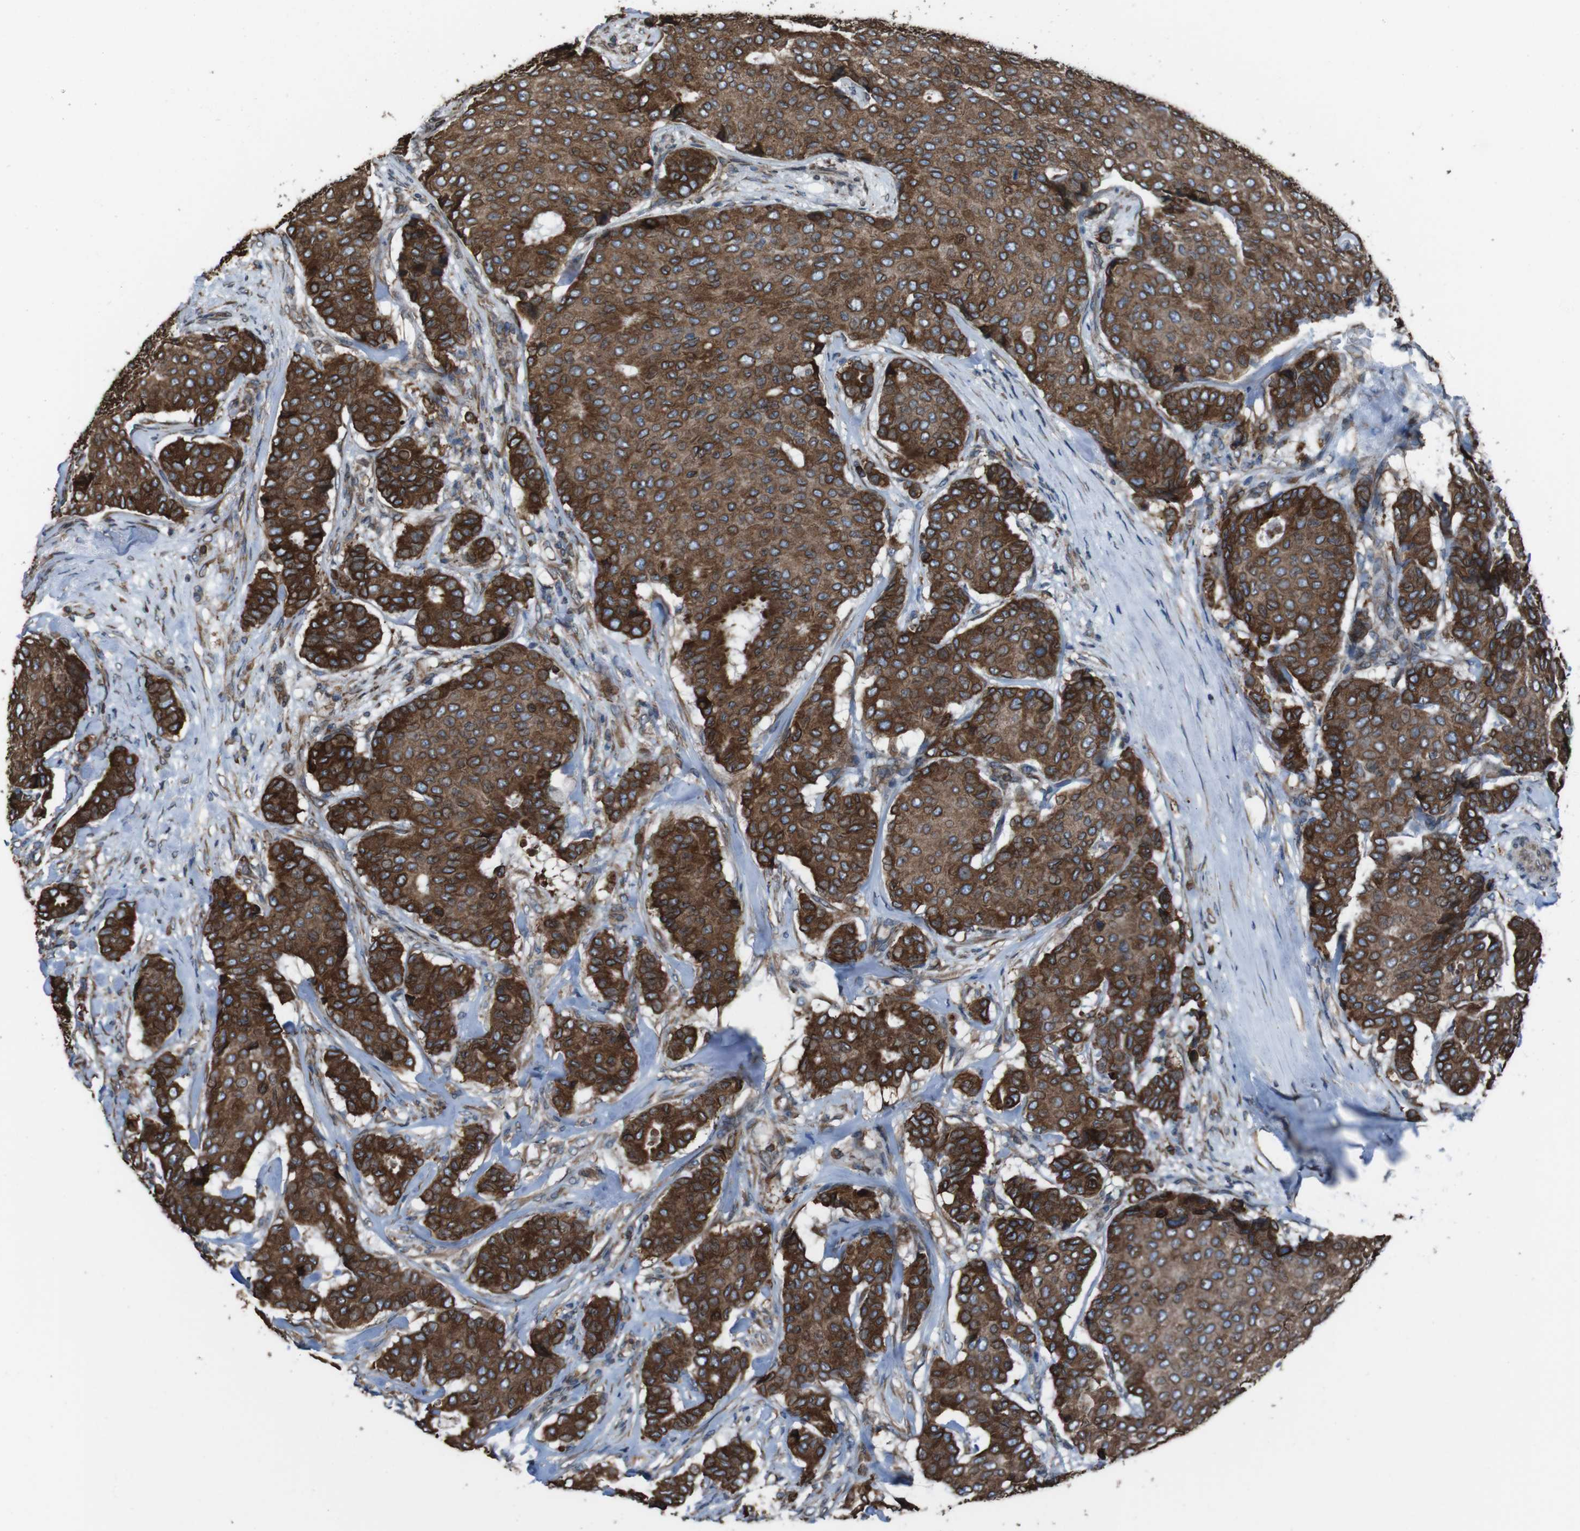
{"staining": {"intensity": "strong", "quantity": ">75%", "location": "cytoplasmic/membranous"}, "tissue": "breast cancer", "cell_type": "Tumor cells", "image_type": "cancer", "snomed": [{"axis": "morphology", "description": "Duct carcinoma"}, {"axis": "topography", "description": "Breast"}], "caption": "Immunohistochemical staining of human breast infiltrating ductal carcinoma exhibits high levels of strong cytoplasmic/membranous positivity in about >75% of tumor cells.", "gene": "APMAP", "patient": {"sex": "female", "age": 75}}